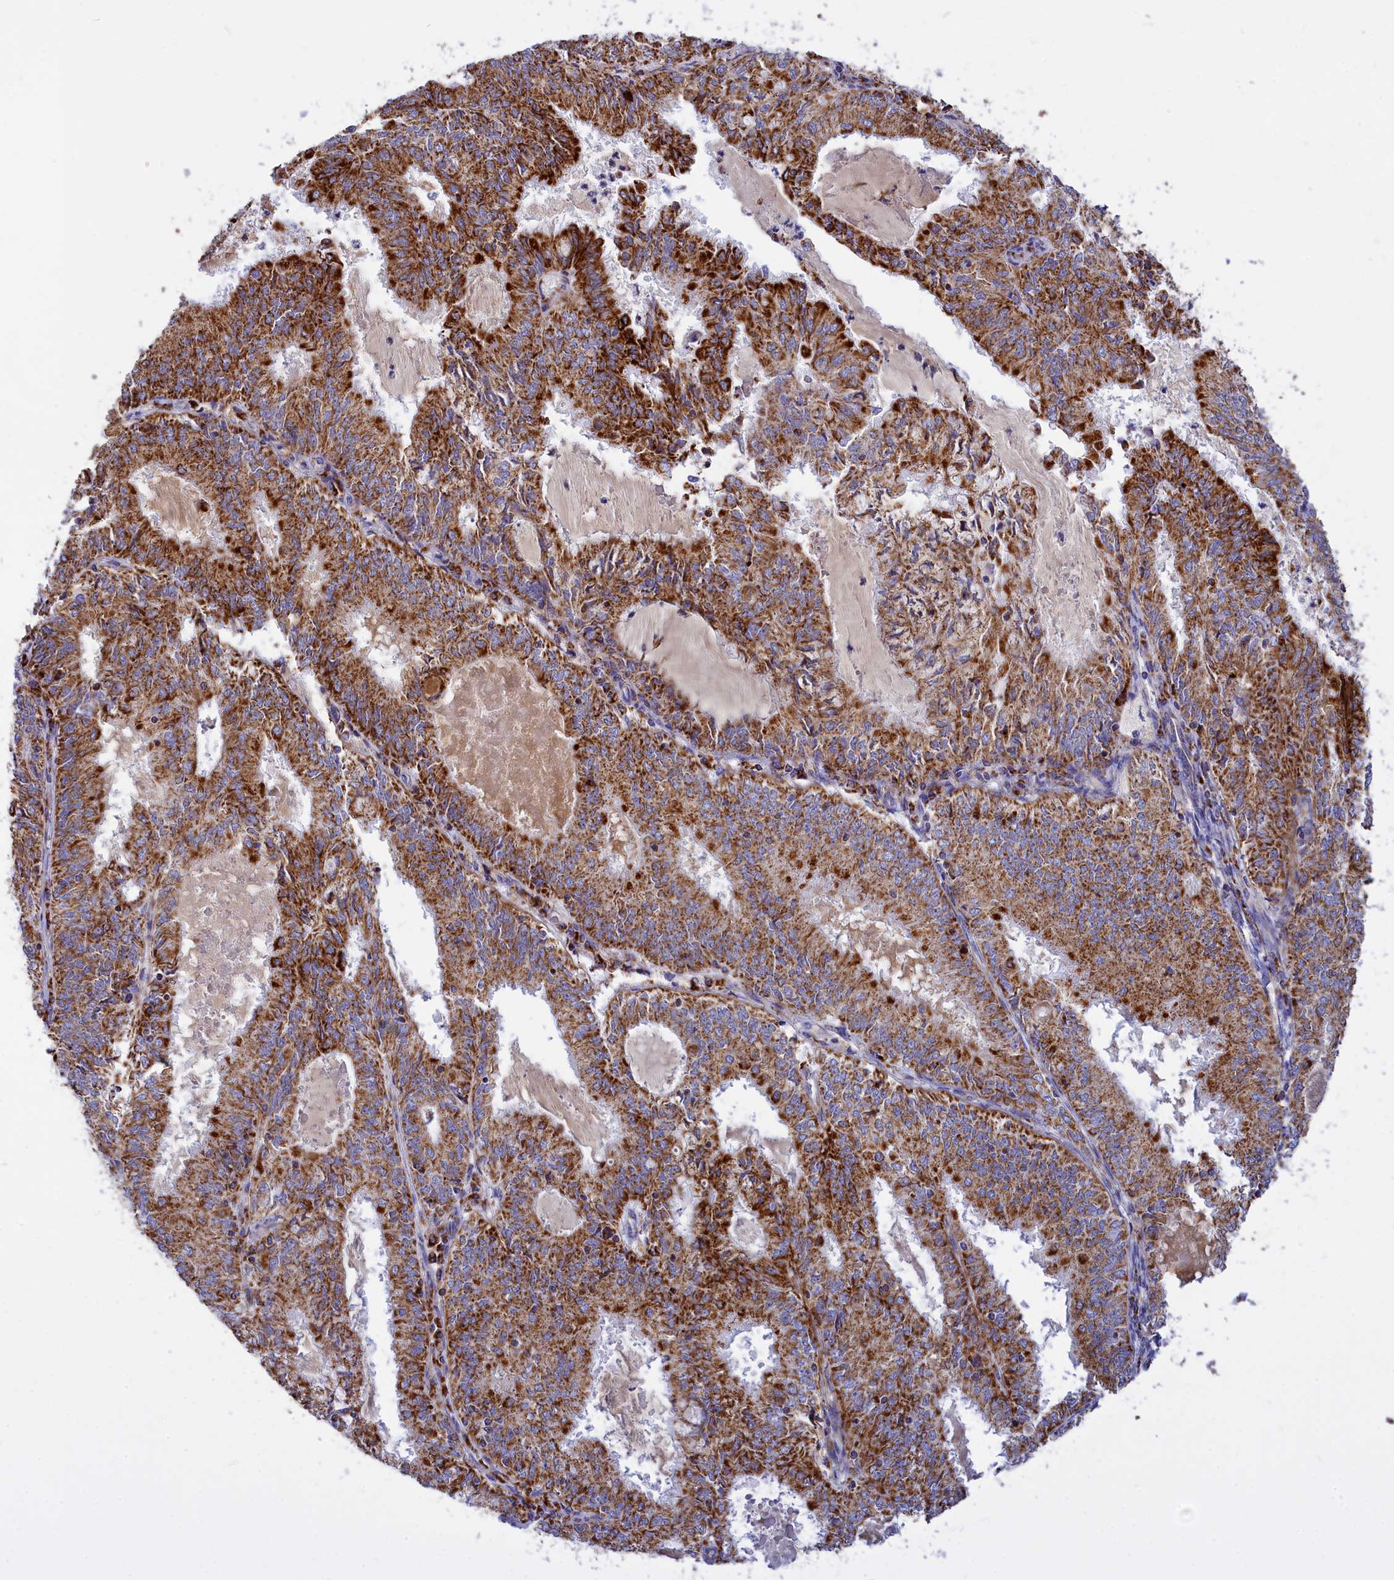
{"staining": {"intensity": "strong", "quantity": ">75%", "location": "cytoplasmic/membranous"}, "tissue": "endometrial cancer", "cell_type": "Tumor cells", "image_type": "cancer", "snomed": [{"axis": "morphology", "description": "Adenocarcinoma, NOS"}, {"axis": "topography", "description": "Endometrium"}], "caption": "IHC (DAB (3,3'-diaminobenzidine)) staining of adenocarcinoma (endometrial) exhibits strong cytoplasmic/membranous protein staining in approximately >75% of tumor cells.", "gene": "VDAC2", "patient": {"sex": "female", "age": 57}}